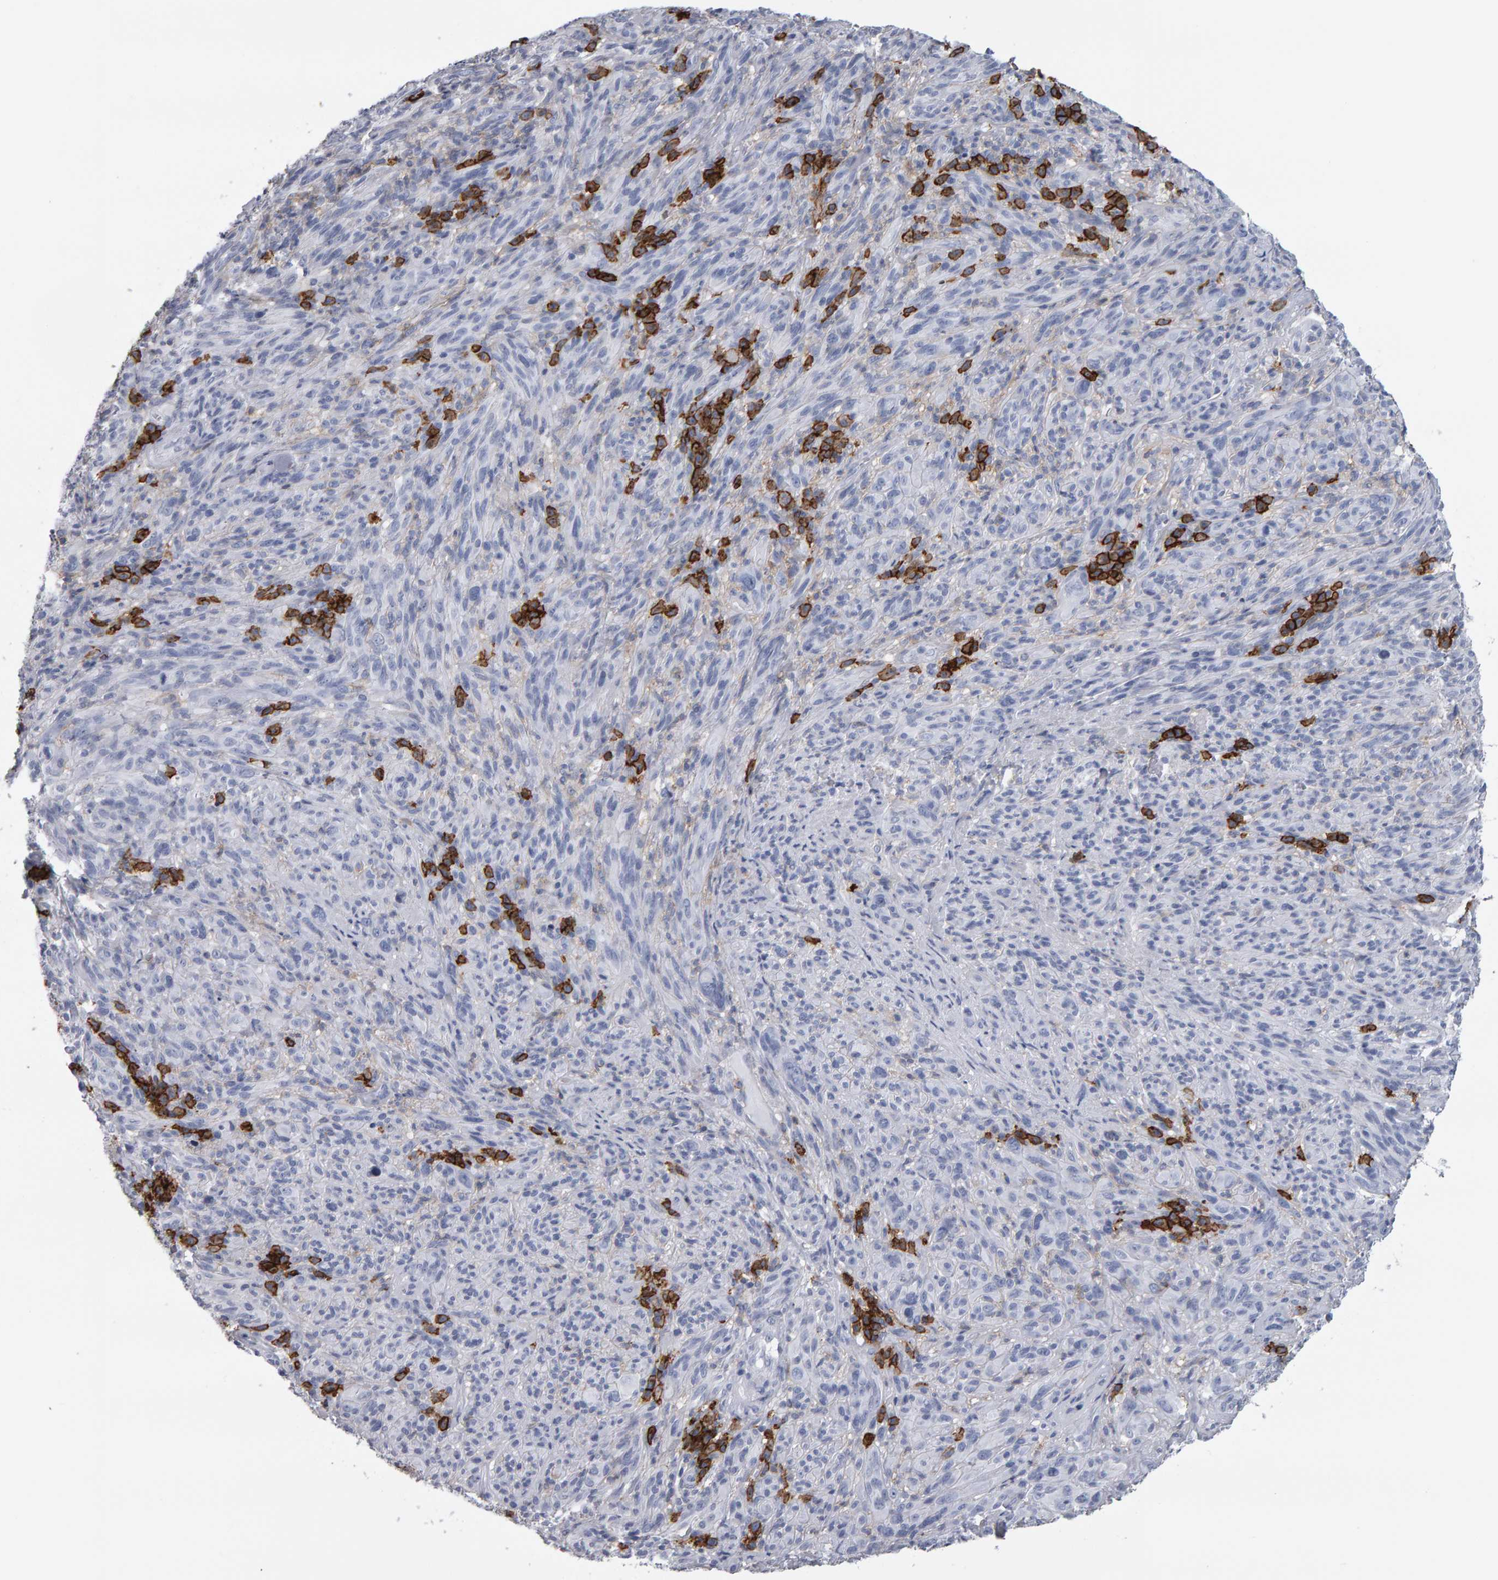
{"staining": {"intensity": "negative", "quantity": "none", "location": "none"}, "tissue": "melanoma", "cell_type": "Tumor cells", "image_type": "cancer", "snomed": [{"axis": "morphology", "description": "Malignant melanoma, NOS"}, {"axis": "topography", "description": "Skin of head"}], "caption": "Histopathology image shows no significant protein expression in tumor cells of melanoma. (DAB immunohistochemistry visualized using brightfield microscopy, high magnification).", "gene": "CD38", "patient": {"sex": "male", "age": 96}}